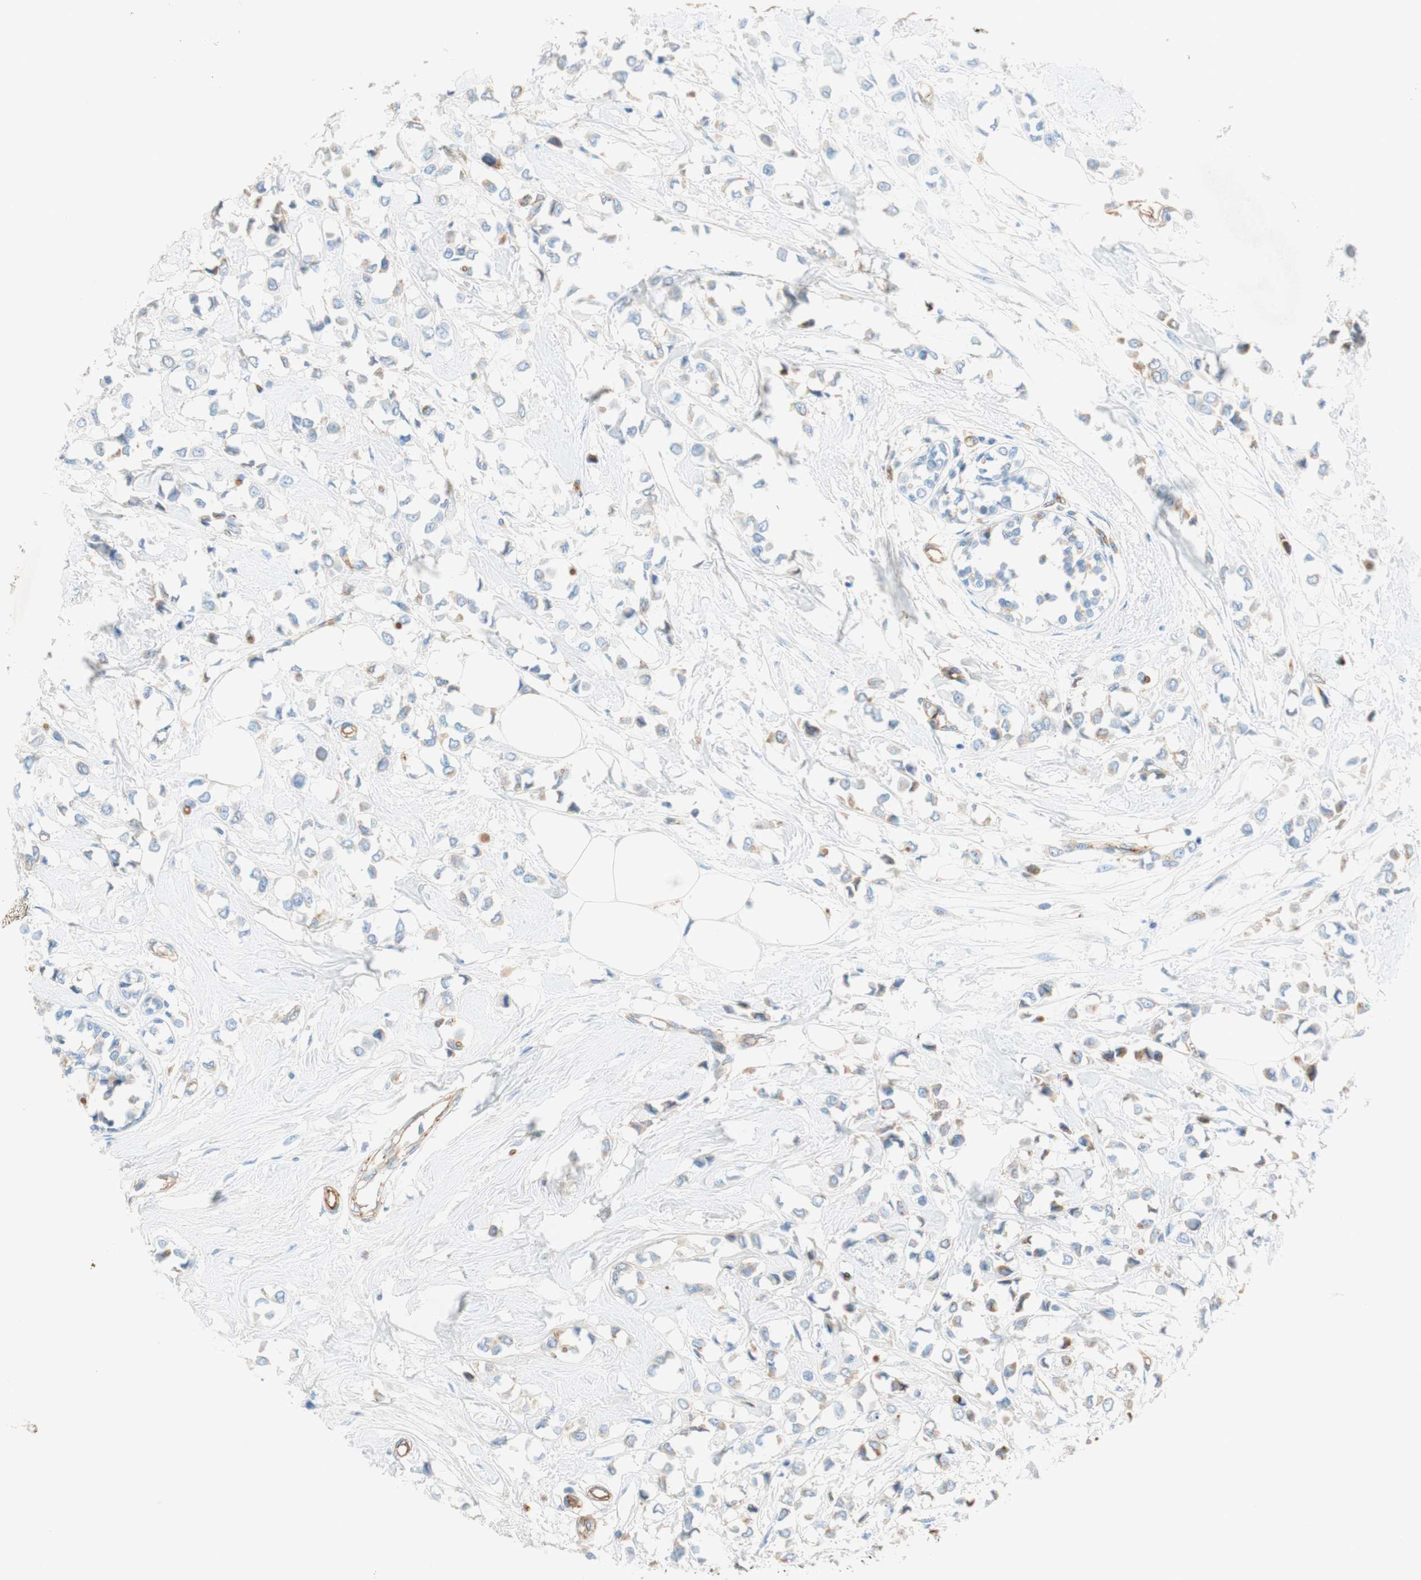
{"staining": {"intensity": "weak", "quantity": "<25%", "location": "cytoplasmic/membranous"}, "tissue": "breast cancer", "cell_type": "Tumor cells", "image_type": "cancer", "snomed": [{"axis": "morphology", "description": "Lobular carcinoma"}, {"axis": "topography", "description": "Breast"}], "caption": "The photomicrograph exhibits no significant expression in tumor cells of lobular carcinoma (breast).", "gene": "STOM", "patient": {"sex": "female", "age": 51}}